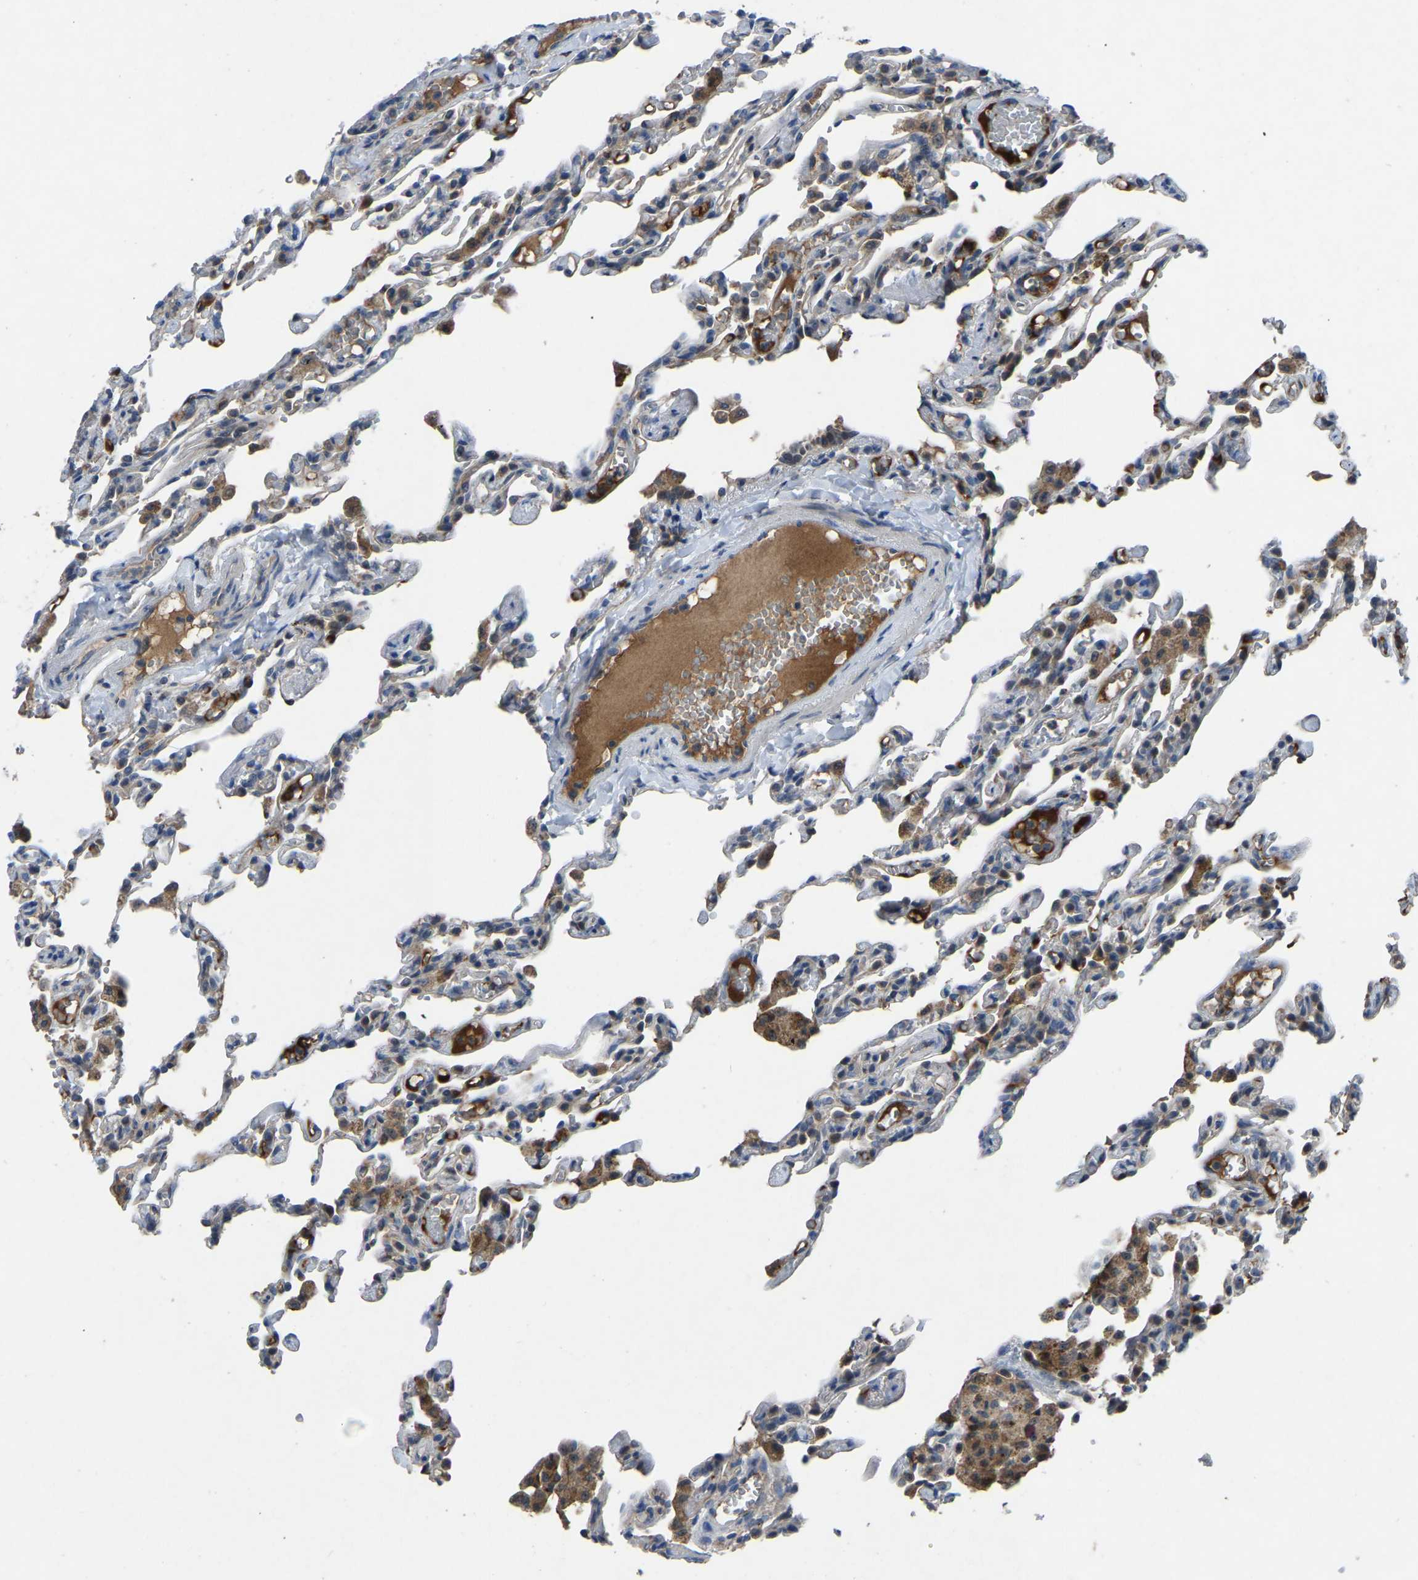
{"staining": {"intensity": "negative", "quantity": "none", "location": "none"}, "tissue": "lung", "cell_type": "Alveolar cells", "image_type": "normal", "snomed": [{"axis": "morphology", "description": "Normal tissue, NOS"}, {"axis": "topography", "description": "Lung"}], "caption": "Immunohistochemical staining of unremarkable lung exhibits no significant staining in alveolar cells.", "gene": "FHIT", "patient": {"sex": "male", "age": 21}}